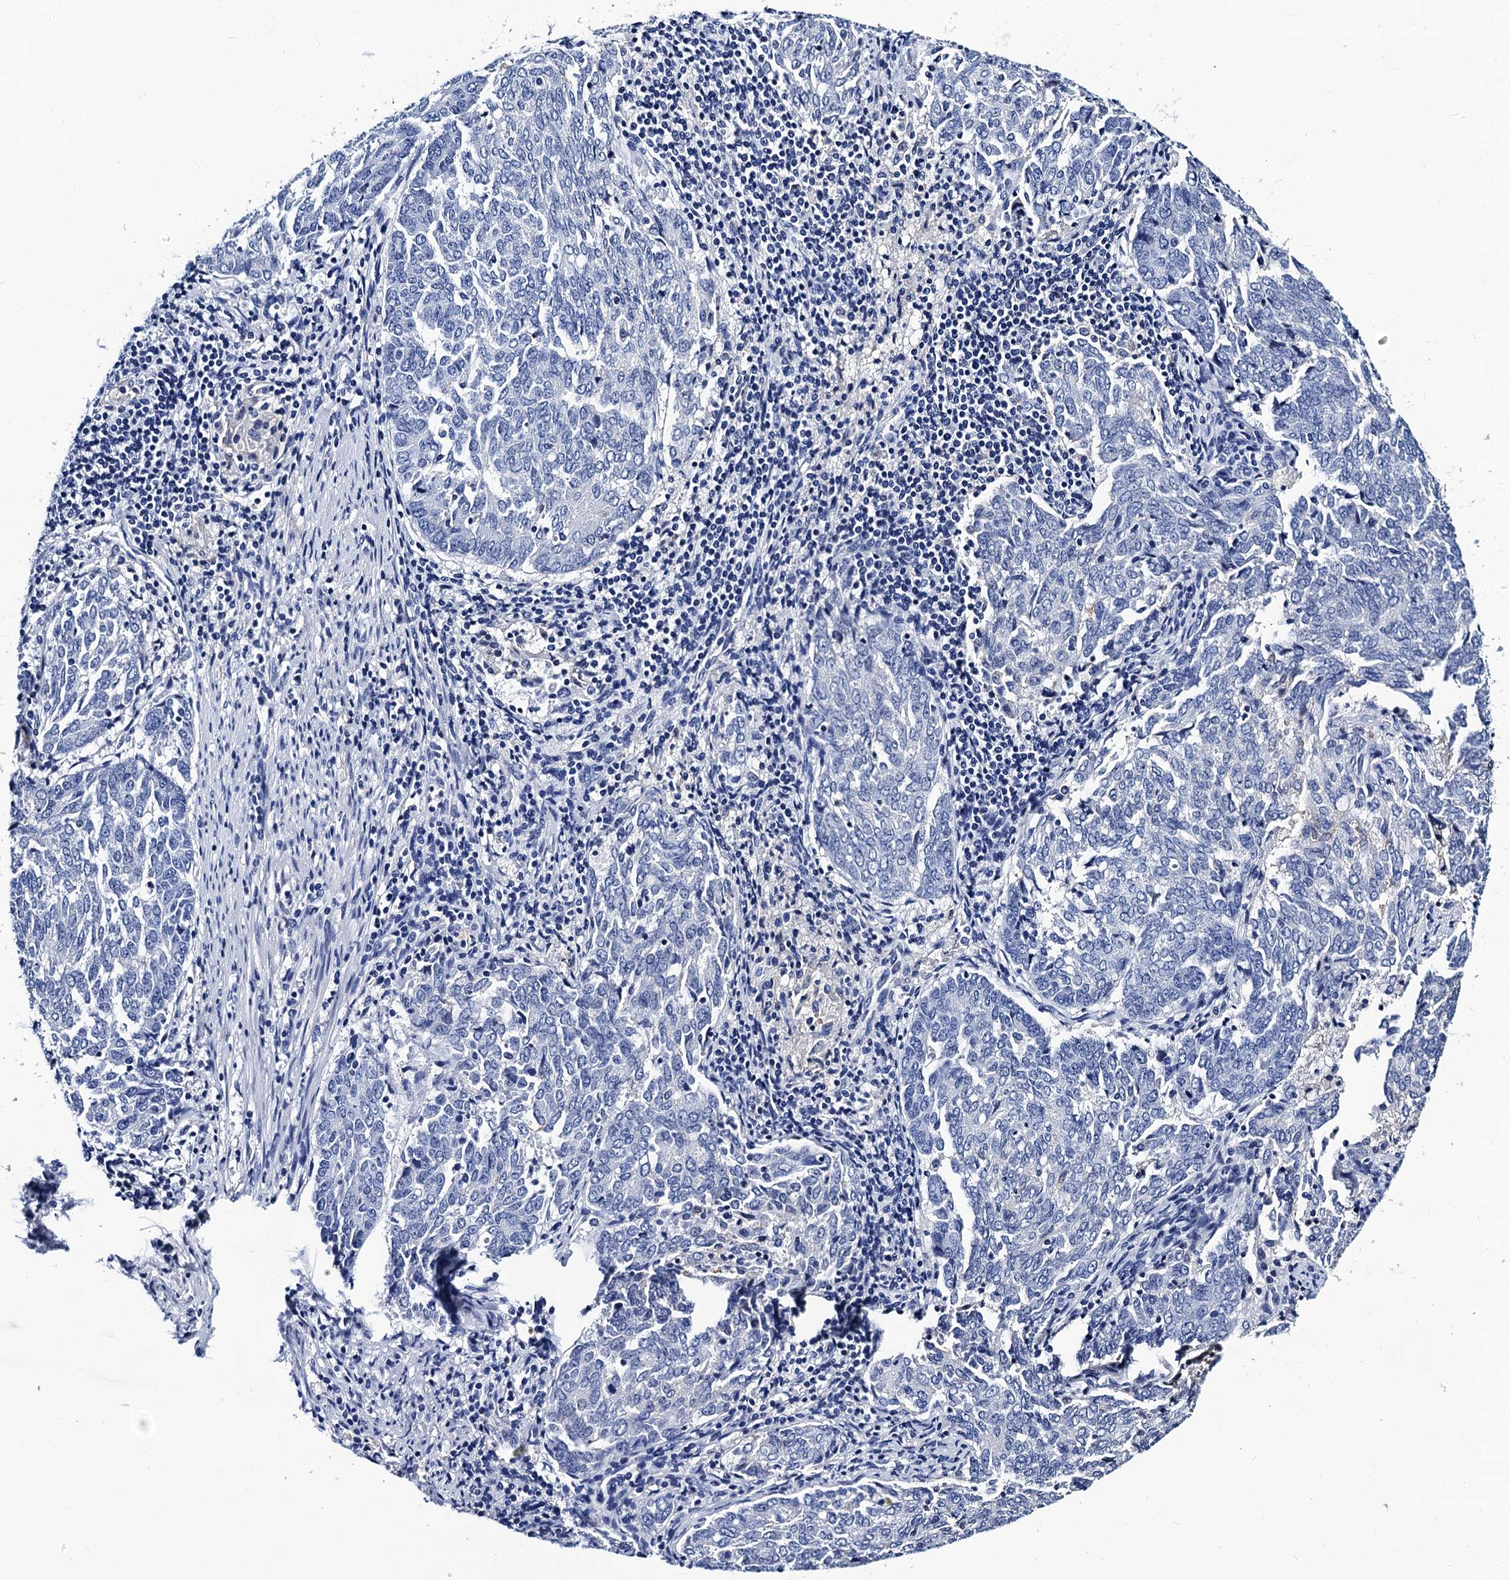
{"staining": {"intensity": "negative", "quantity": "none", "location": "none"}, "tissue": "endometrial cancer", "cell_type": "Tumor cells", "image_type": "cancer", "snomed": [{"axis": "morphology", "description": "Adenocarcinoma, NOS"}, {"axis": "topography", "description": "Endometrium"}], "caption": "Human endometrial adenocarcinoma stained for a protein using immunohistochemistry exhibits no expression in tumor cells.", "gene": "LRRC30", "patient": {"sex": "female", "age": 80}}